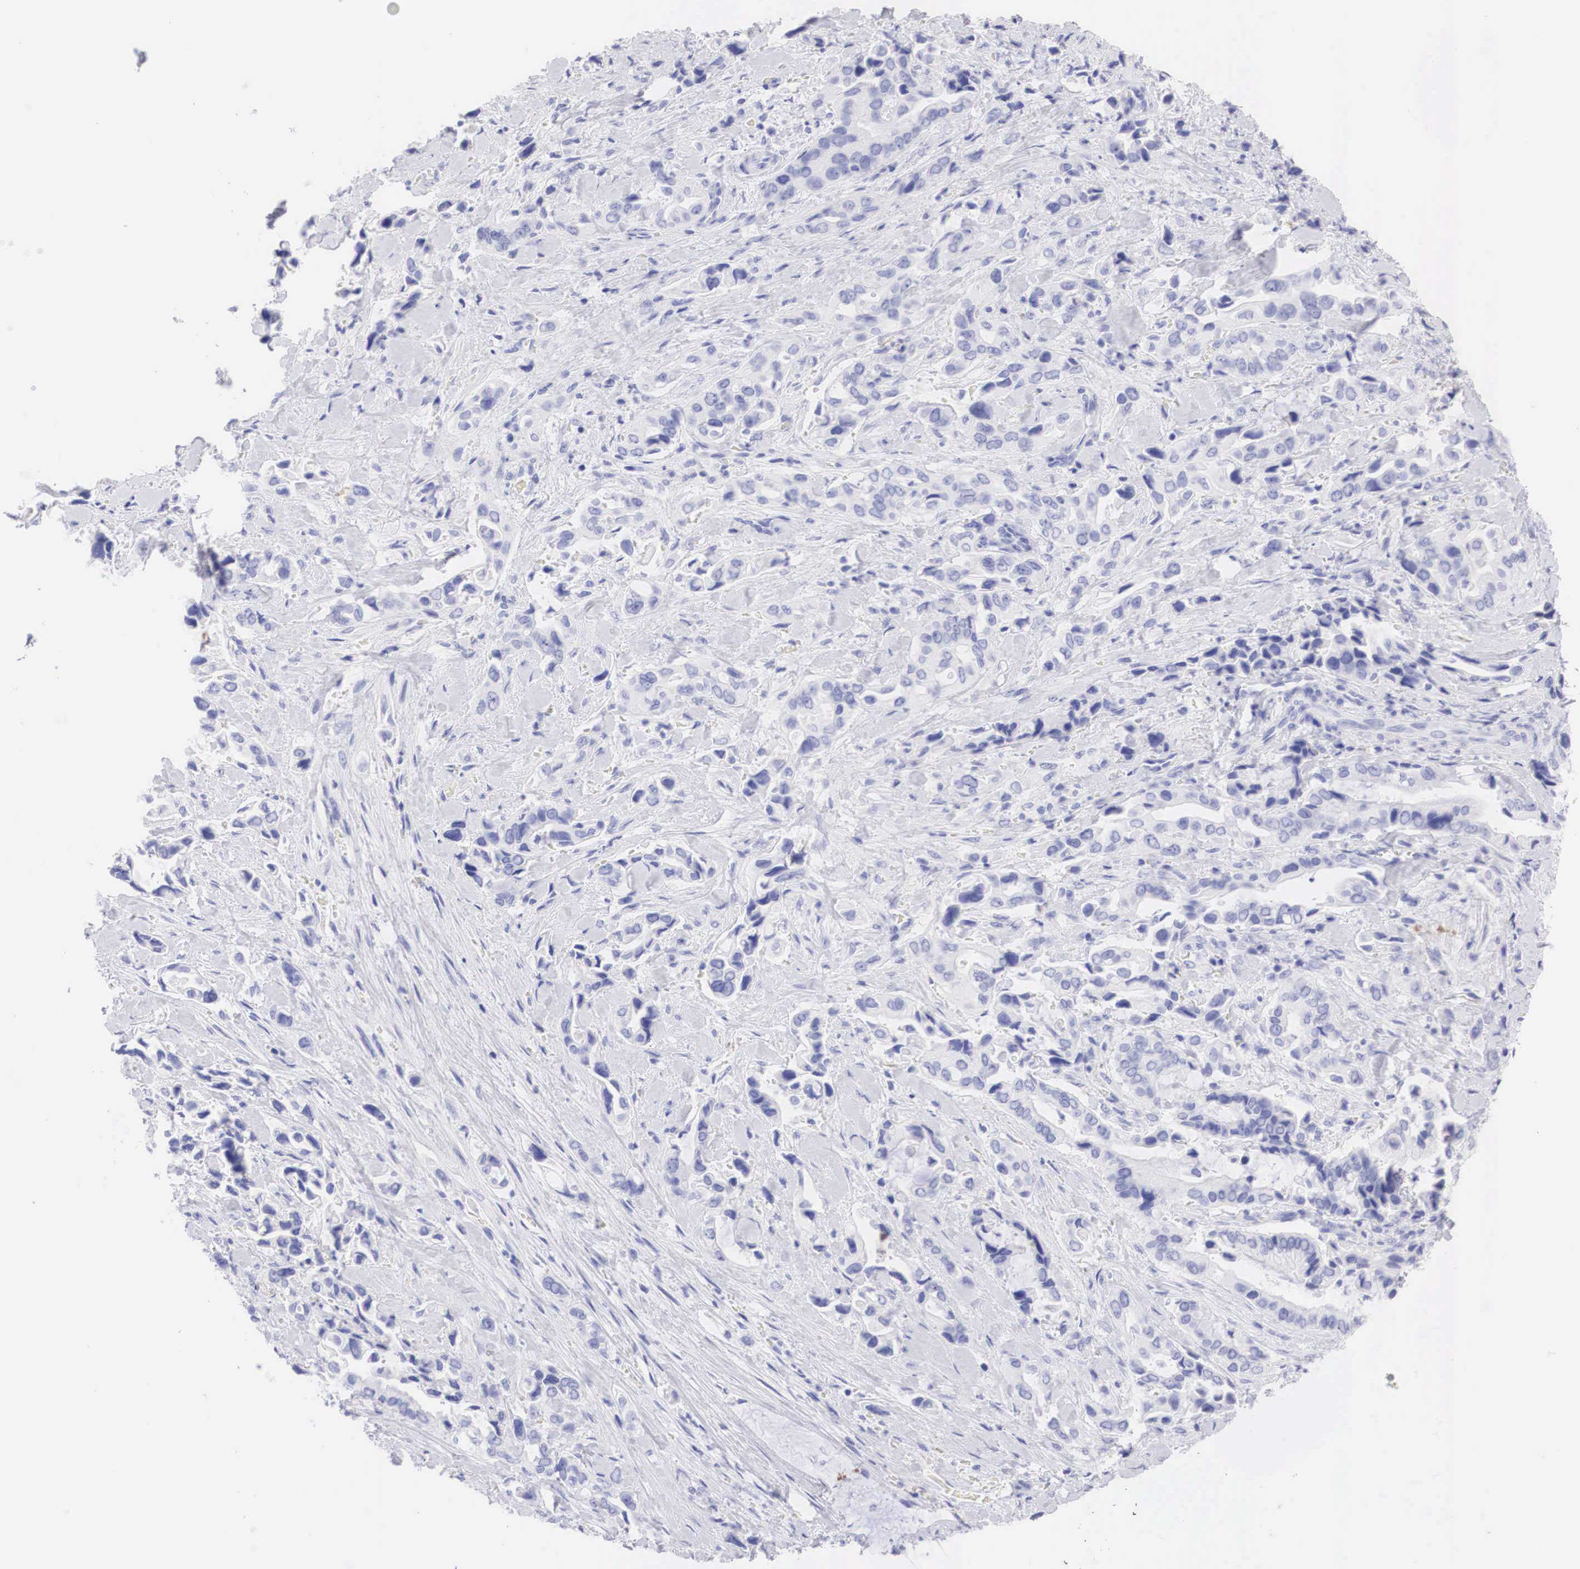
{"staining": {"intensity": "negative", "quantity": "none", "location": "none"}, "tissue": "pancreatic cancer", "cell_type": "Tumor cells", "image_type": "cancer", "snomed": [{"axis": "morphology", "description": "Adenocarcinoma, NOS"}, {"axis": "topography", "description": "Pancreas"}], "caption": "The image exhibits no staining of tumor cells in pancreatic adenocarcinoma.", "gene": "TYR", "patient": {"sex": "male", "age": 69}}